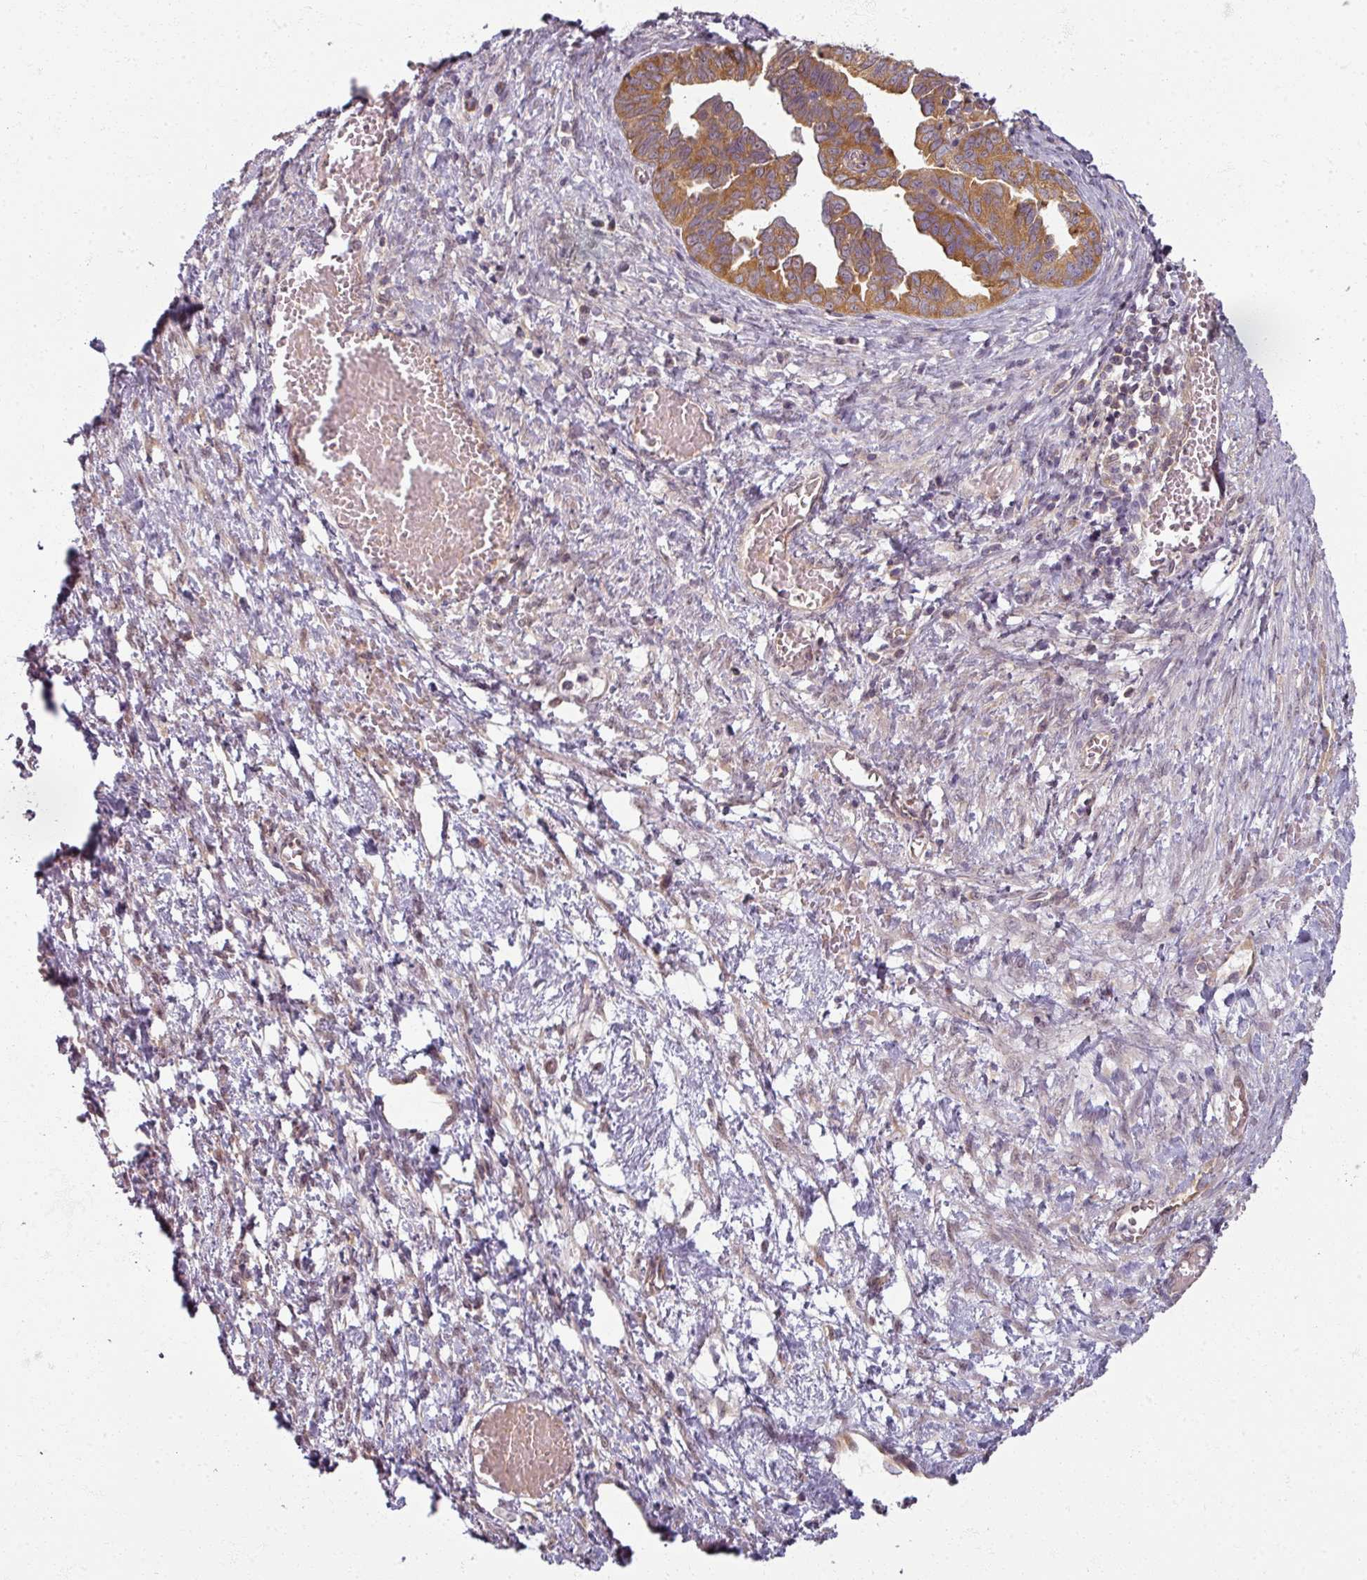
{"staining": {"intensity": "moderate", "quantity": "25%-75%", "location": "cytoplasmic/membranous"}, "tissue": "ovarian cancer", "cell_type": "Tumor cells", "image_type": "cancer", "snomed": [{"axis": "morphology", "description": "Cystadenocarcinoma, serous, NOS"}, {"axis": "topography", "description": "Ovary"}], "caption": "Immunohistochemistry (IHC) photomicrograph of neoplastic tissue: human ovarian cancer (serous cystadenocarcinoma) stained using immunohistochemistry (IHC) demonstrates medium levels of moderate protein expression localized specifically in the cytoplasmic/membranous of tumor cells, appearing as a cytoplasmic/membranous brown color.", "gene": "AGPAT4", "patient": {"sex": "female", "age": 64}}